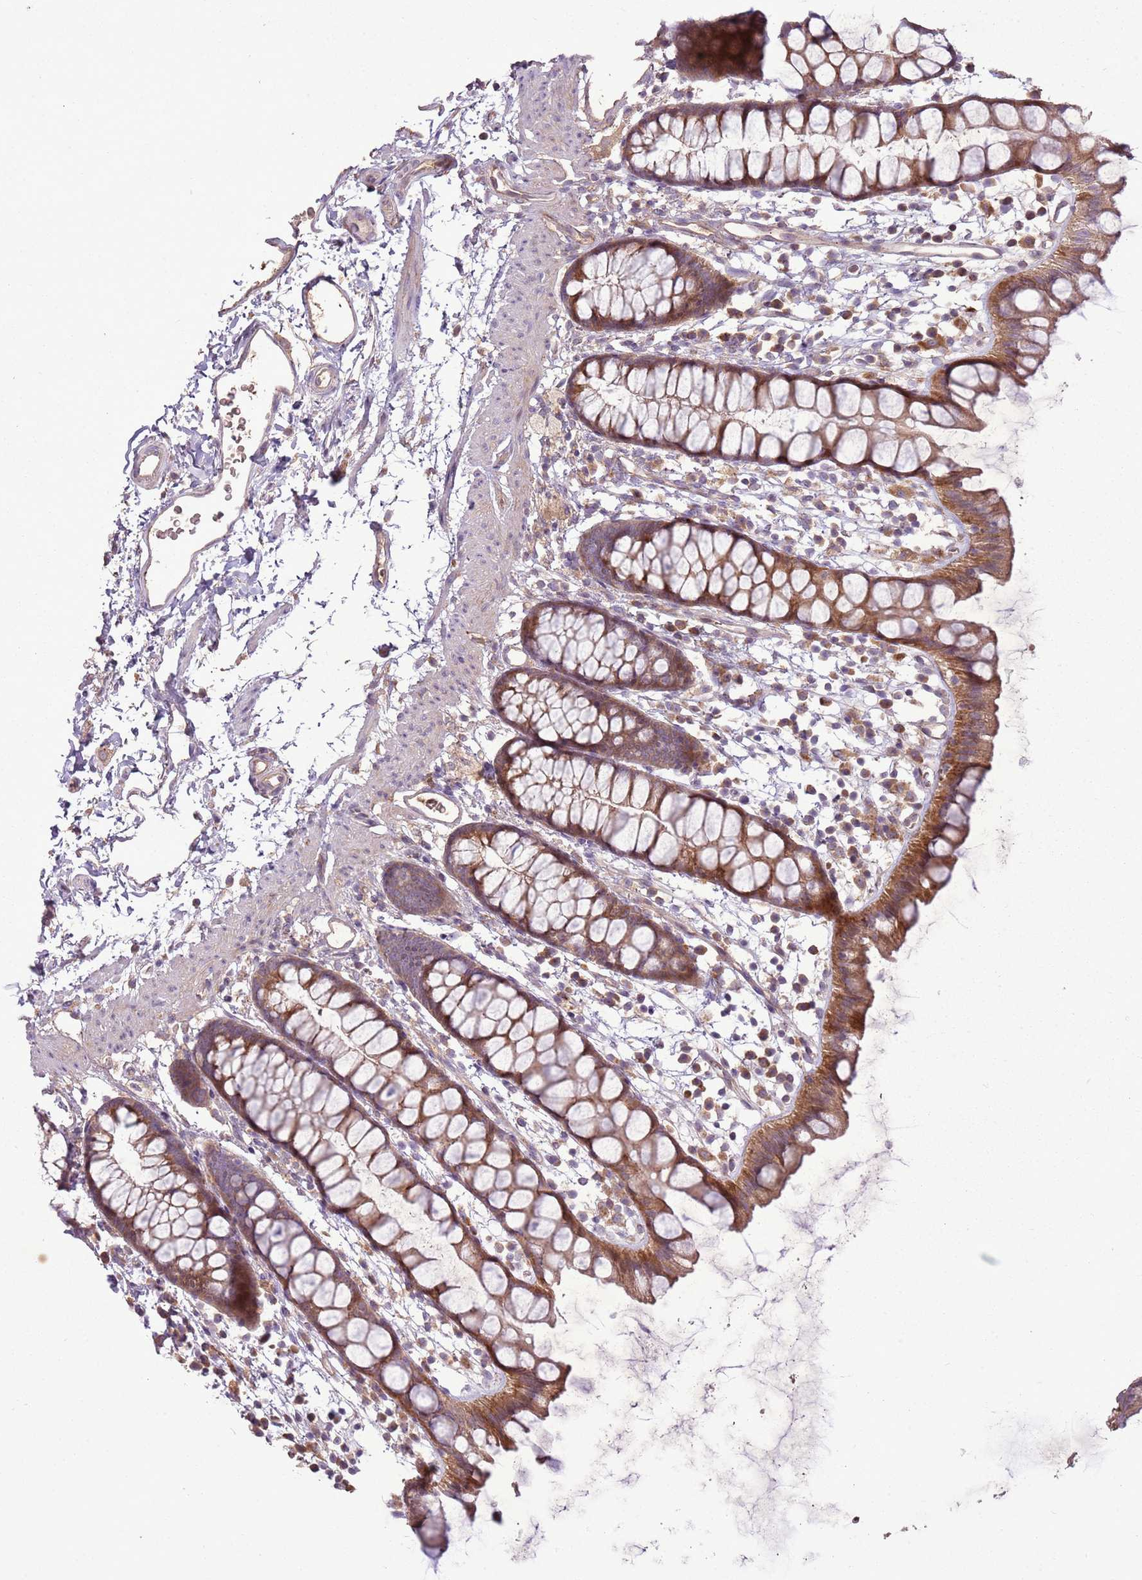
{"staining": {"intensity": "strong", "quantity": ">75%", "location": "cytoplasmic/membranous"}, "tissue": "rectum", "cell_type": "Glandular cells", "image_type": "normal", "snomed": [{"axis": "morphology", "description": "Normal tissue, NOS"}, {"axis": "topography", "description": "Rectum"}], "caption": "Immunohistochemistry photomicrograph of benign human rectum stained for a protein (brown), which demonstrates high levels of strong cytoplasmic/membranous staining in about >75% of glandular cells.", "gene": "ANKRD24", "patient": {"sex": "female", "age": 65}}